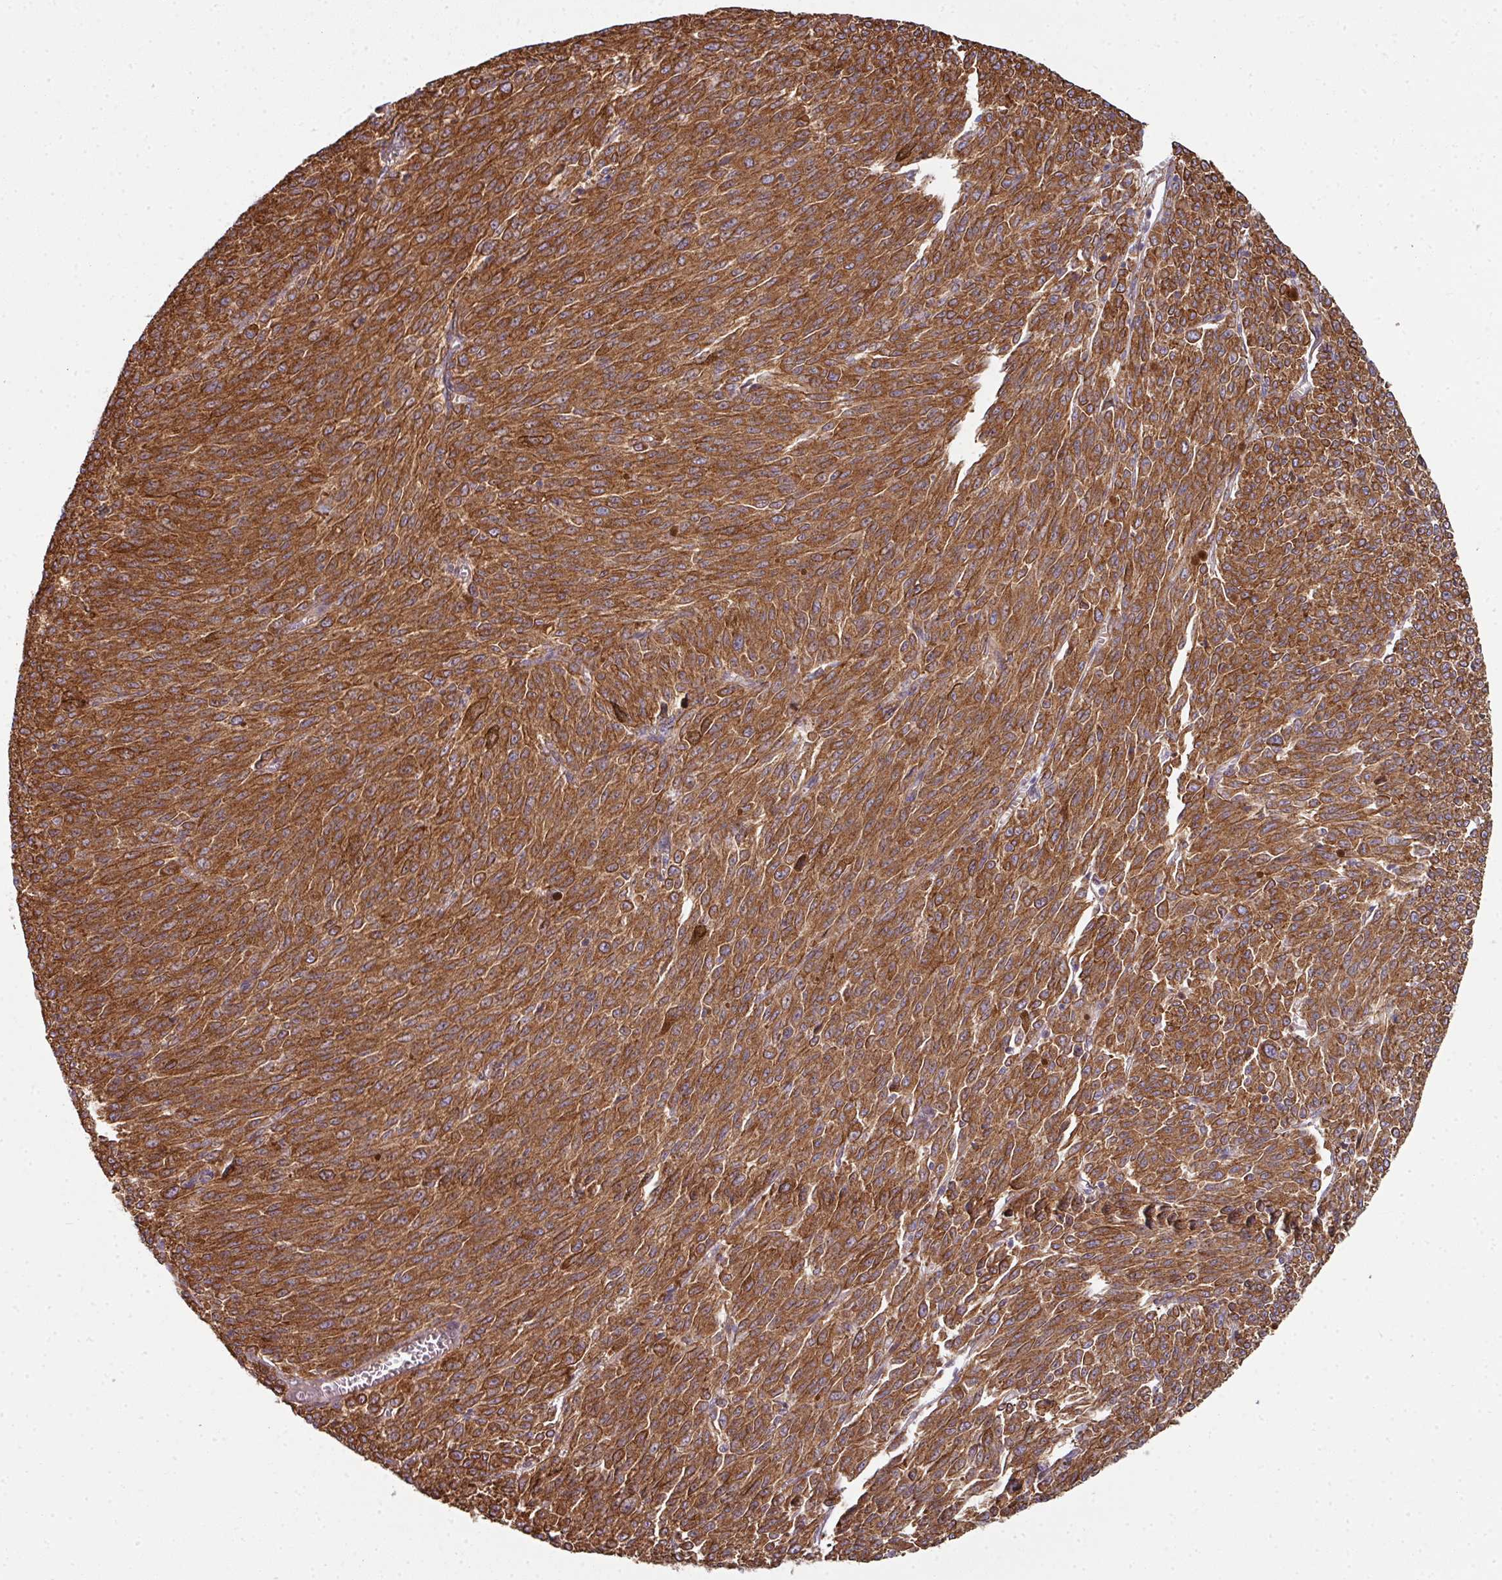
{"staining": {"intensity": "strong", "quantity": ">75%", "location": "cytoplasmic/membranous"}, "tissue": "melanoma", "cell_type": "Tumor cells", "image_type": "cancer", "snomed": [{"axis": "morphology", "description": "Malignant melanoma, NOS"}, {"axis": "topography", "description": "Skin"}], "caption": "Tumor cells demonstrate high levels of strong cytoplasmic/membranous expression in about >75% of cells in malignant melanoma. The protein is stained brown, and the nuclei are stained in blue (DAB (3,3'-diaminobenzidine) IHC with brightfield microscopy, high magnification).", "gene": "FAT4", "patient": {"sex": "female", "age": 52}}